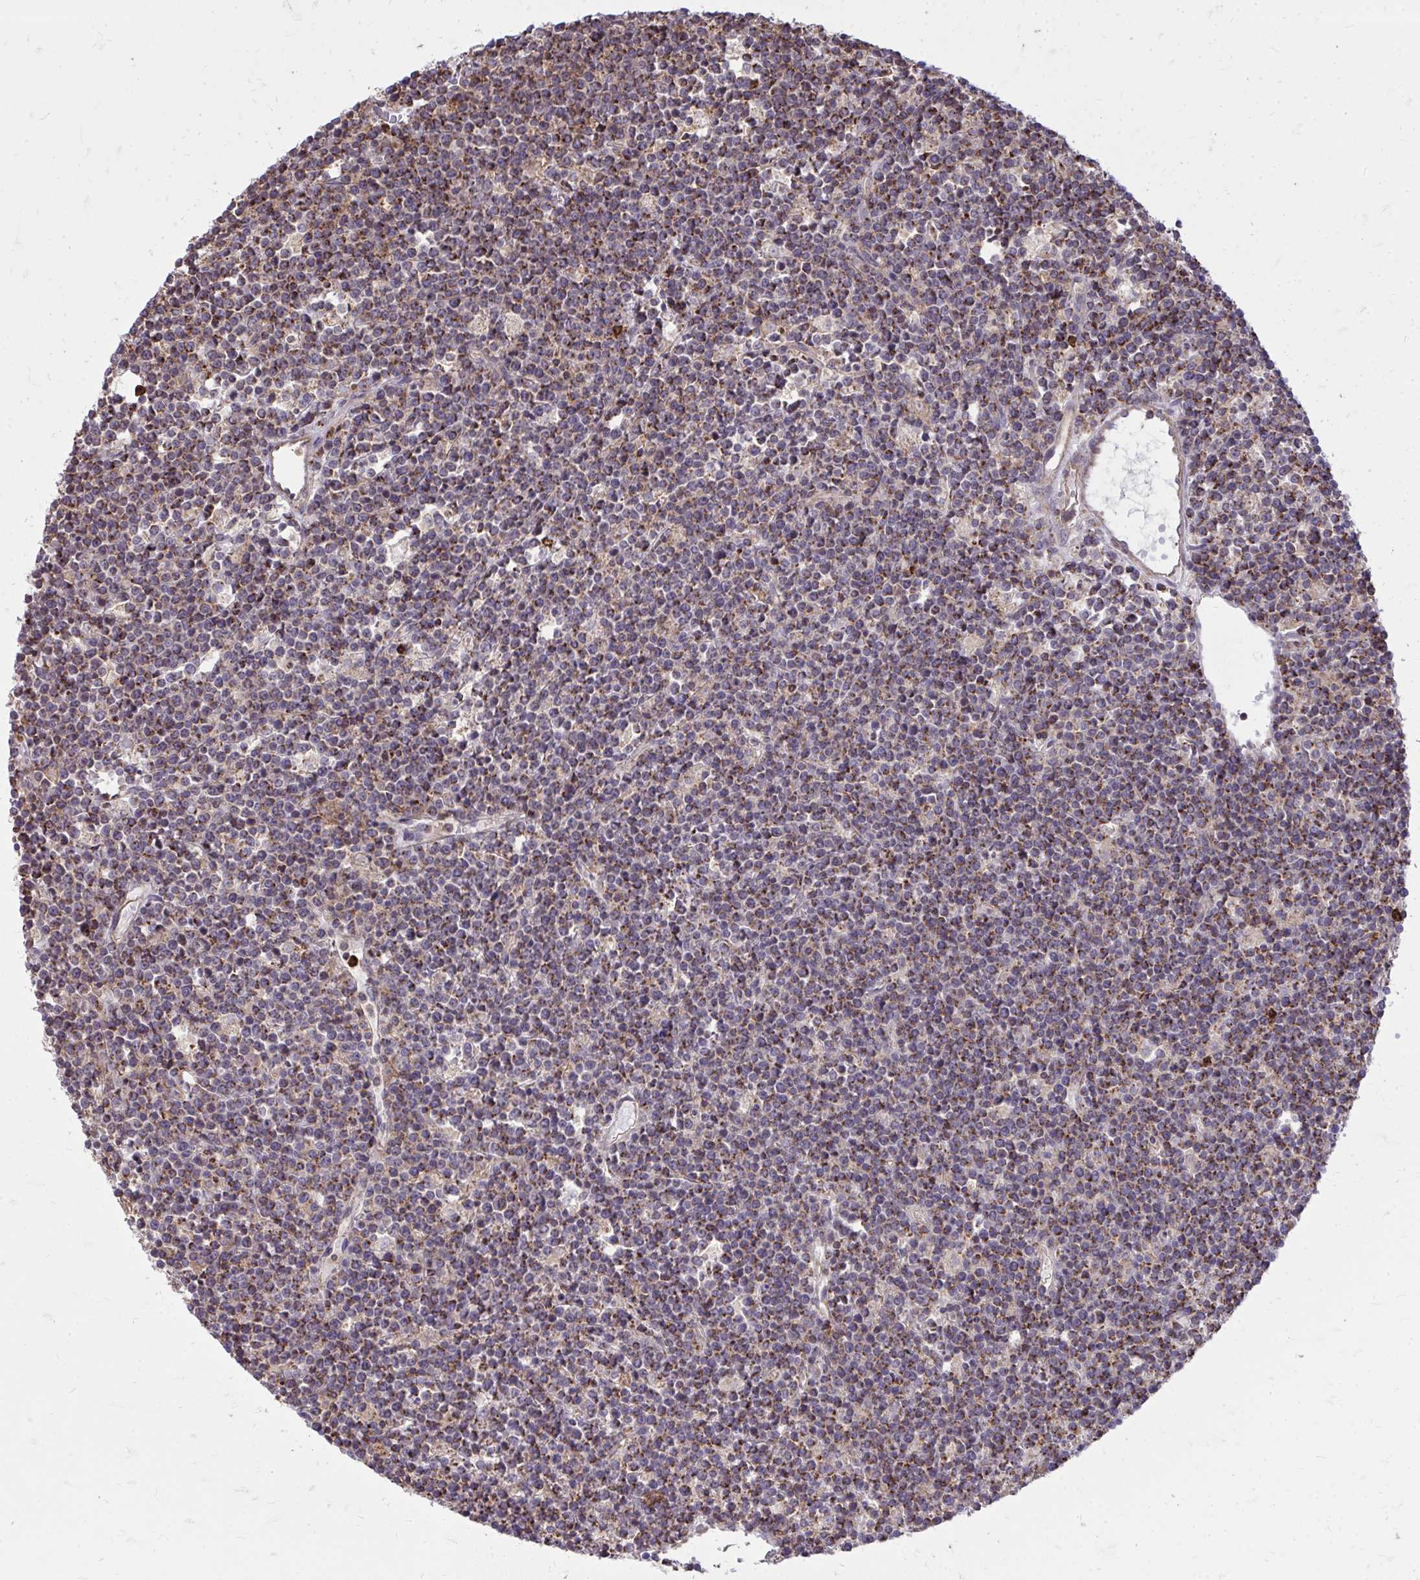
{"staining": {"intensity": "strong", "quantity": "25%-75%", "location": "cytoplasmic/membranous"}, "tissue": "lymphoma", "cell_type": "Tumor cells", "image_type": "cancer", "snomed": [{"axis": "morphology", "description": "Malignant lymphoma, non-Hodgkin's type, High grade"}, {"axis": "topography", "description": "Ovary"}], "caption": "Immunohistochemical staining of high-grade malignant lymphoma, non-Hodgkin's type exhibits high levels of strong cytoplasmic/membranous protein expression in about 25%-75% of tumor cells. Ihc stains the protein in brown and the nuclei are stained blue.", "gene": "SLC7A5", "patient": {"sex": "female", "age": 56}}